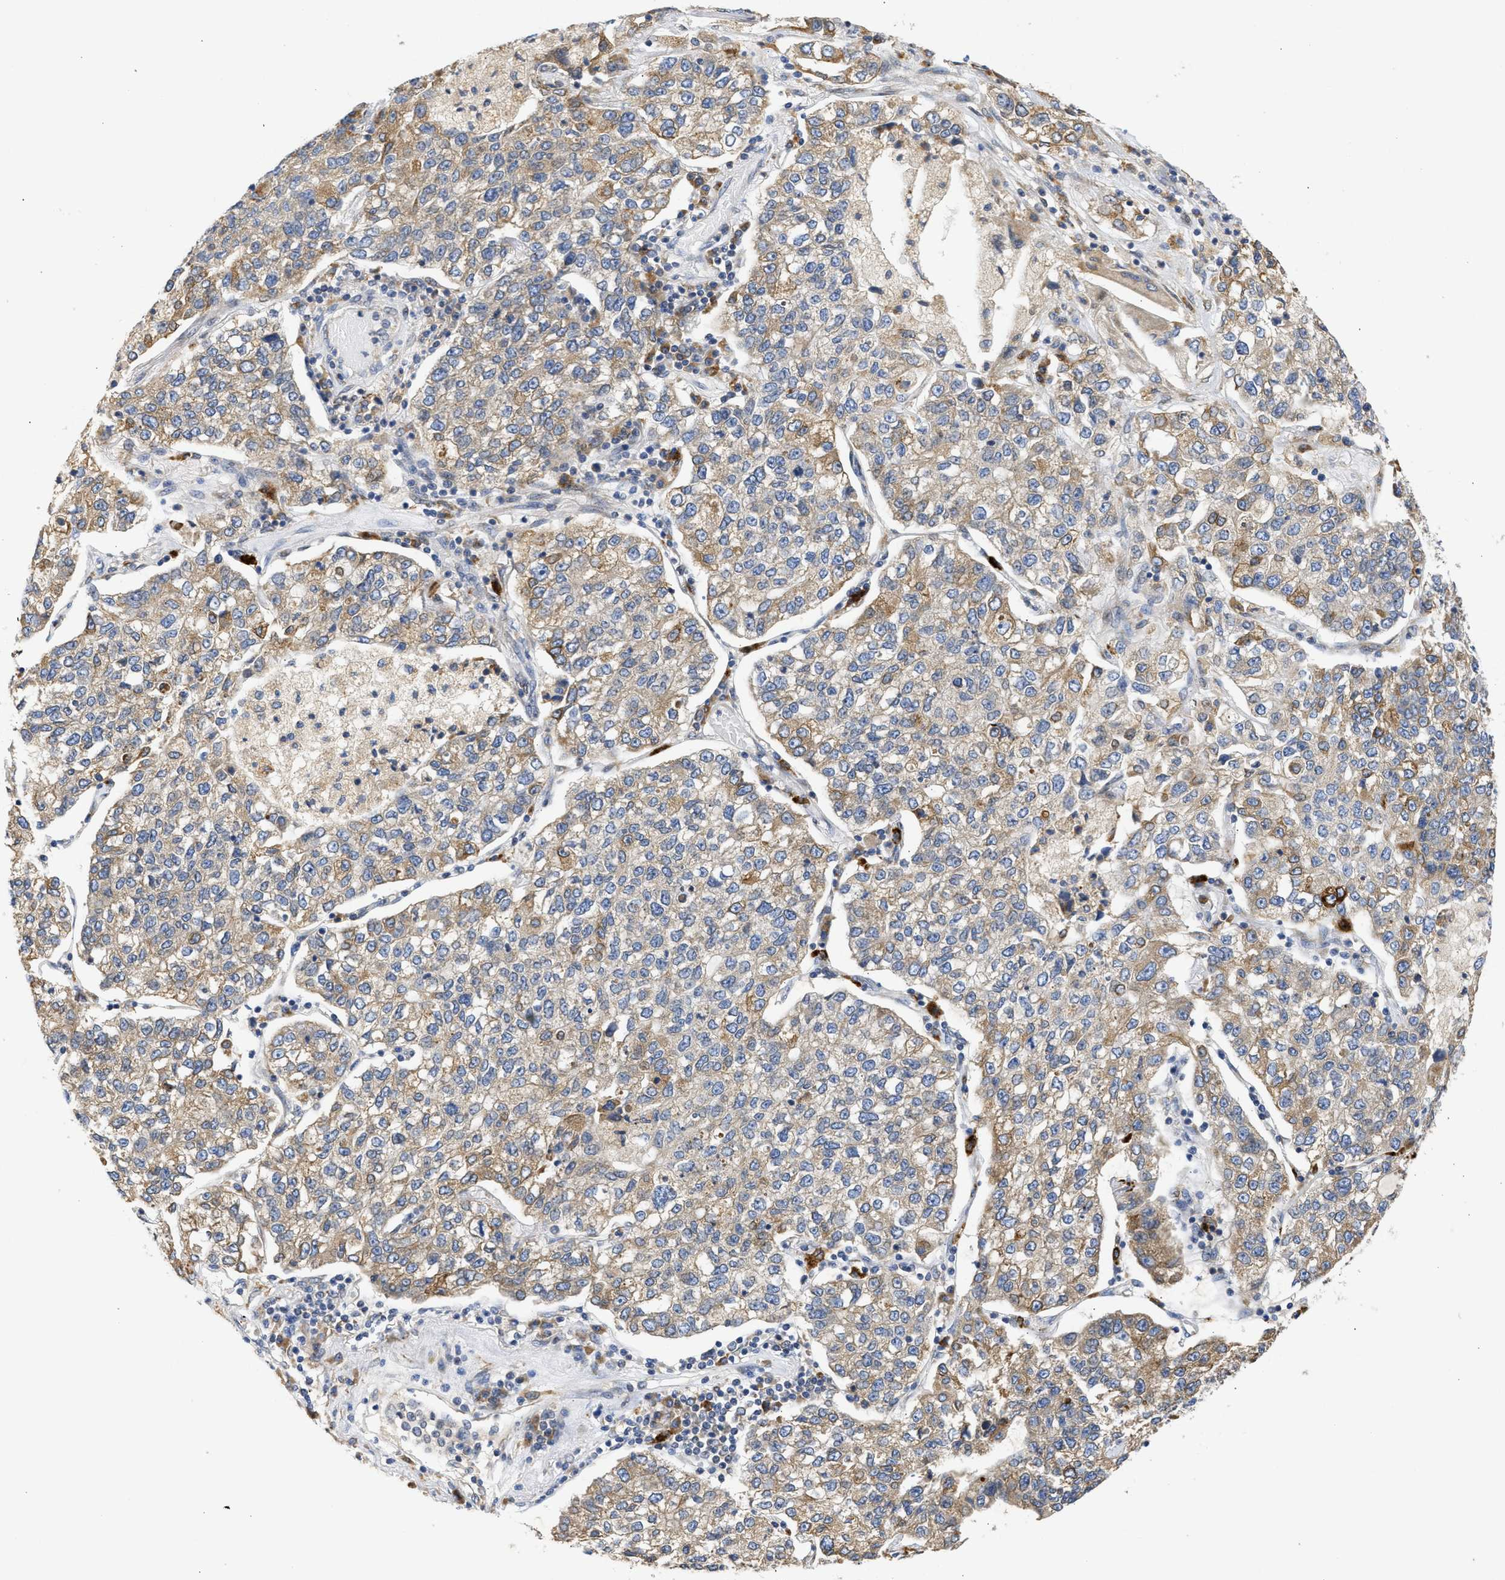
{"staining": {"intensity": "weak", "quantity": ">75%", "location": "cytoplasmic/membranous"}, "tissue": "lung cancer", "cell_type": "Tumor cells", "image_type": "cancer", "snomed": [{"axis": "morphology", "description": "Adenocarcinoma, NOS"}, {"axis": "topography", "description": "Lung"}], "caption": "Immunohistochemistry (IHC) (DAB) staining of lung adenocarcinoma shows weak cytoplasmic/membranous protein positivity in about >75% of tumor cells.", "gene": "TMED1", "patient": {"sex": "male", "age": 49}}